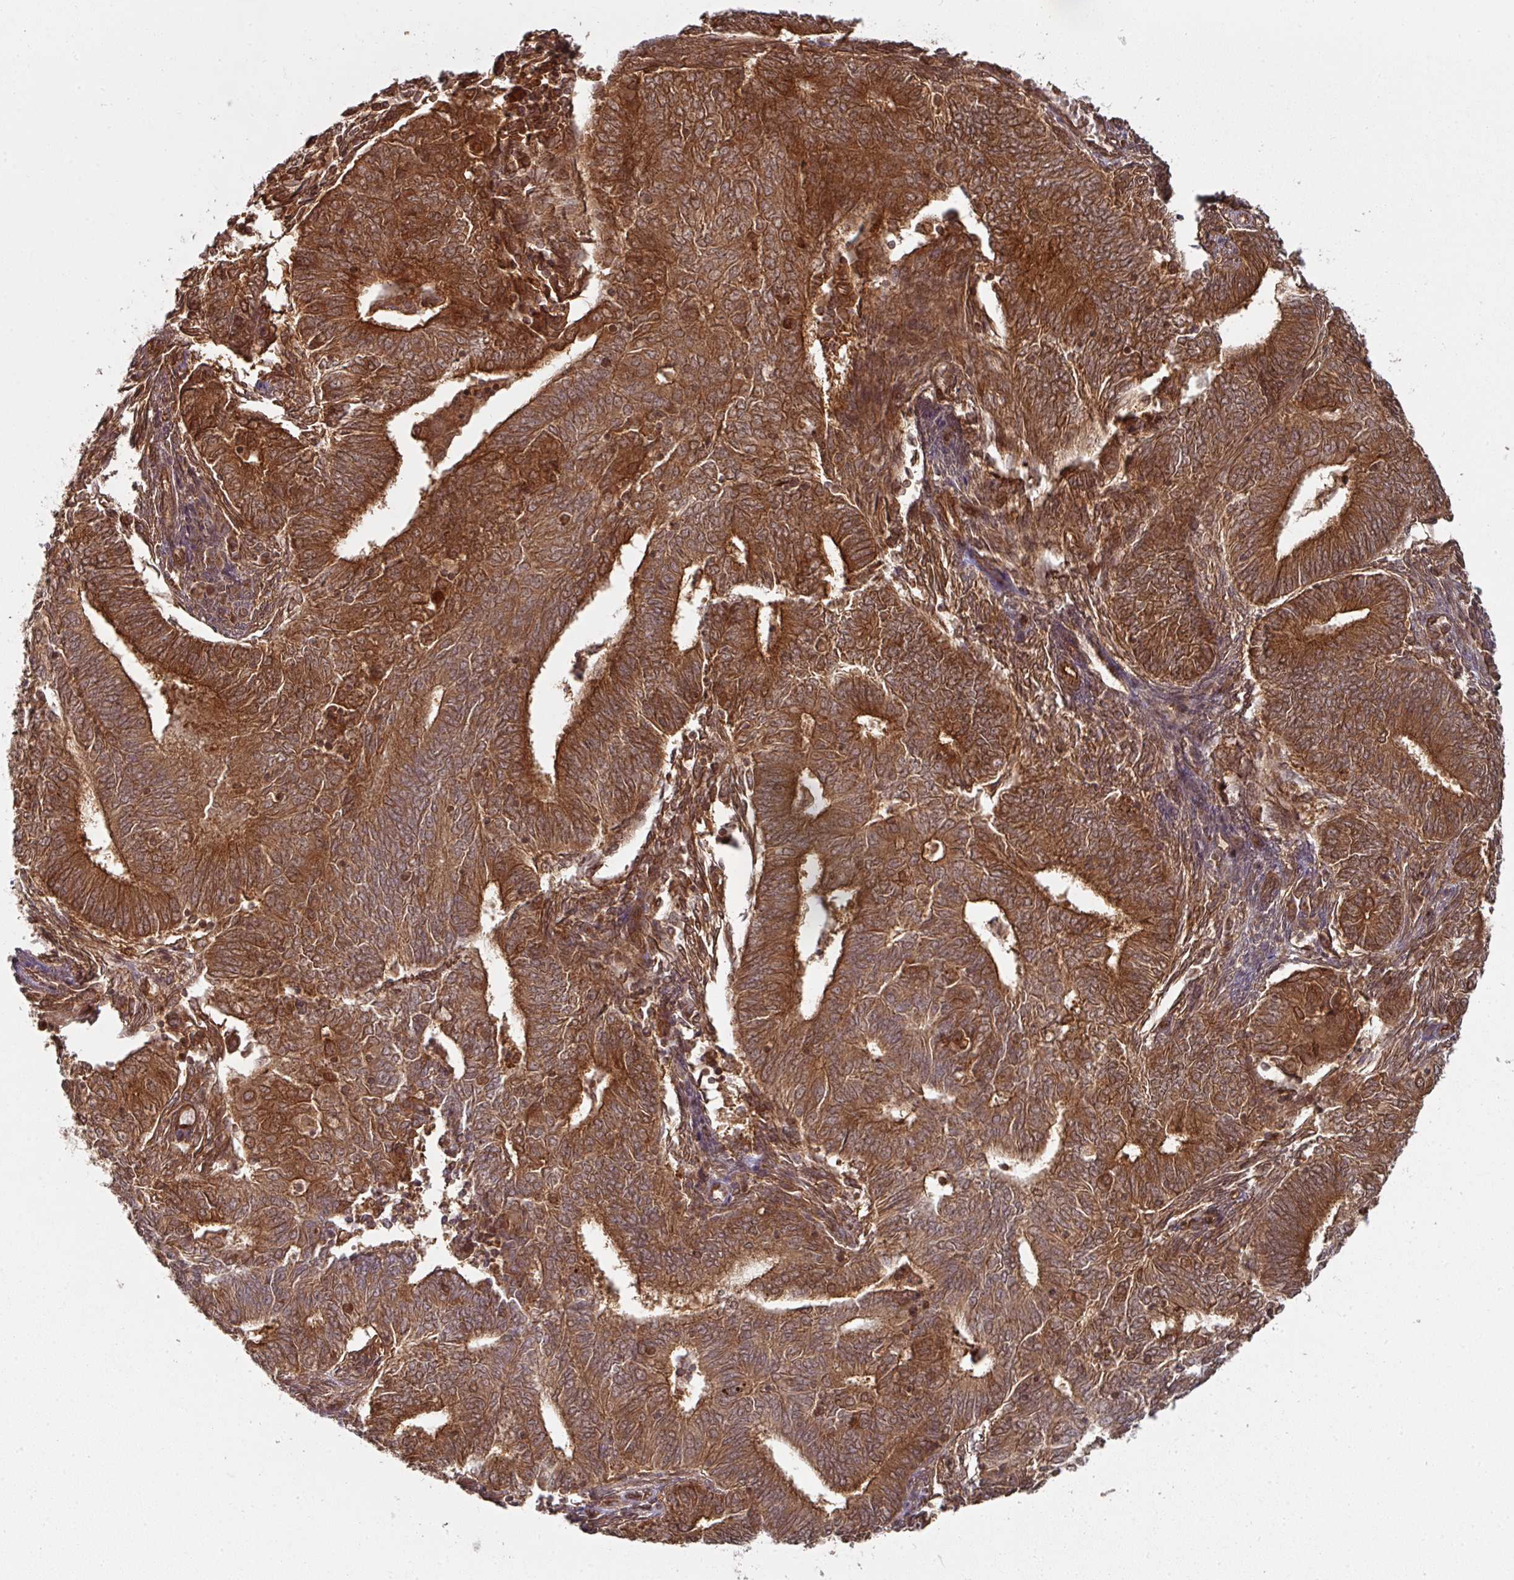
{"staining": {"intensity": "strong", "quantity": ">75%", "location": "cytoplasmic/membranous"}, "tissue": "endometrial cancer", "cell_type": "Tumor cells", "image_type": "cancer", "snomed": [{"axis": "morphology", "description": "Adenocarcinoma, NOS"}, {"axis": "topography", "description": "Endometrium"}], "caption": "Immunohistochemistry image of neoplastic tissue: human endometrial adenocarcinoma stained using immunohistochemistry (IHC) demonstrates high levels of strong protein expression localized specifically in the cytoplasmic/membranous of tumor cells, appearing as a cytoplasmic/membranous brown color.", "gene": "EIF4EBP2", "patient": {"sex": "female", "age": 62}}